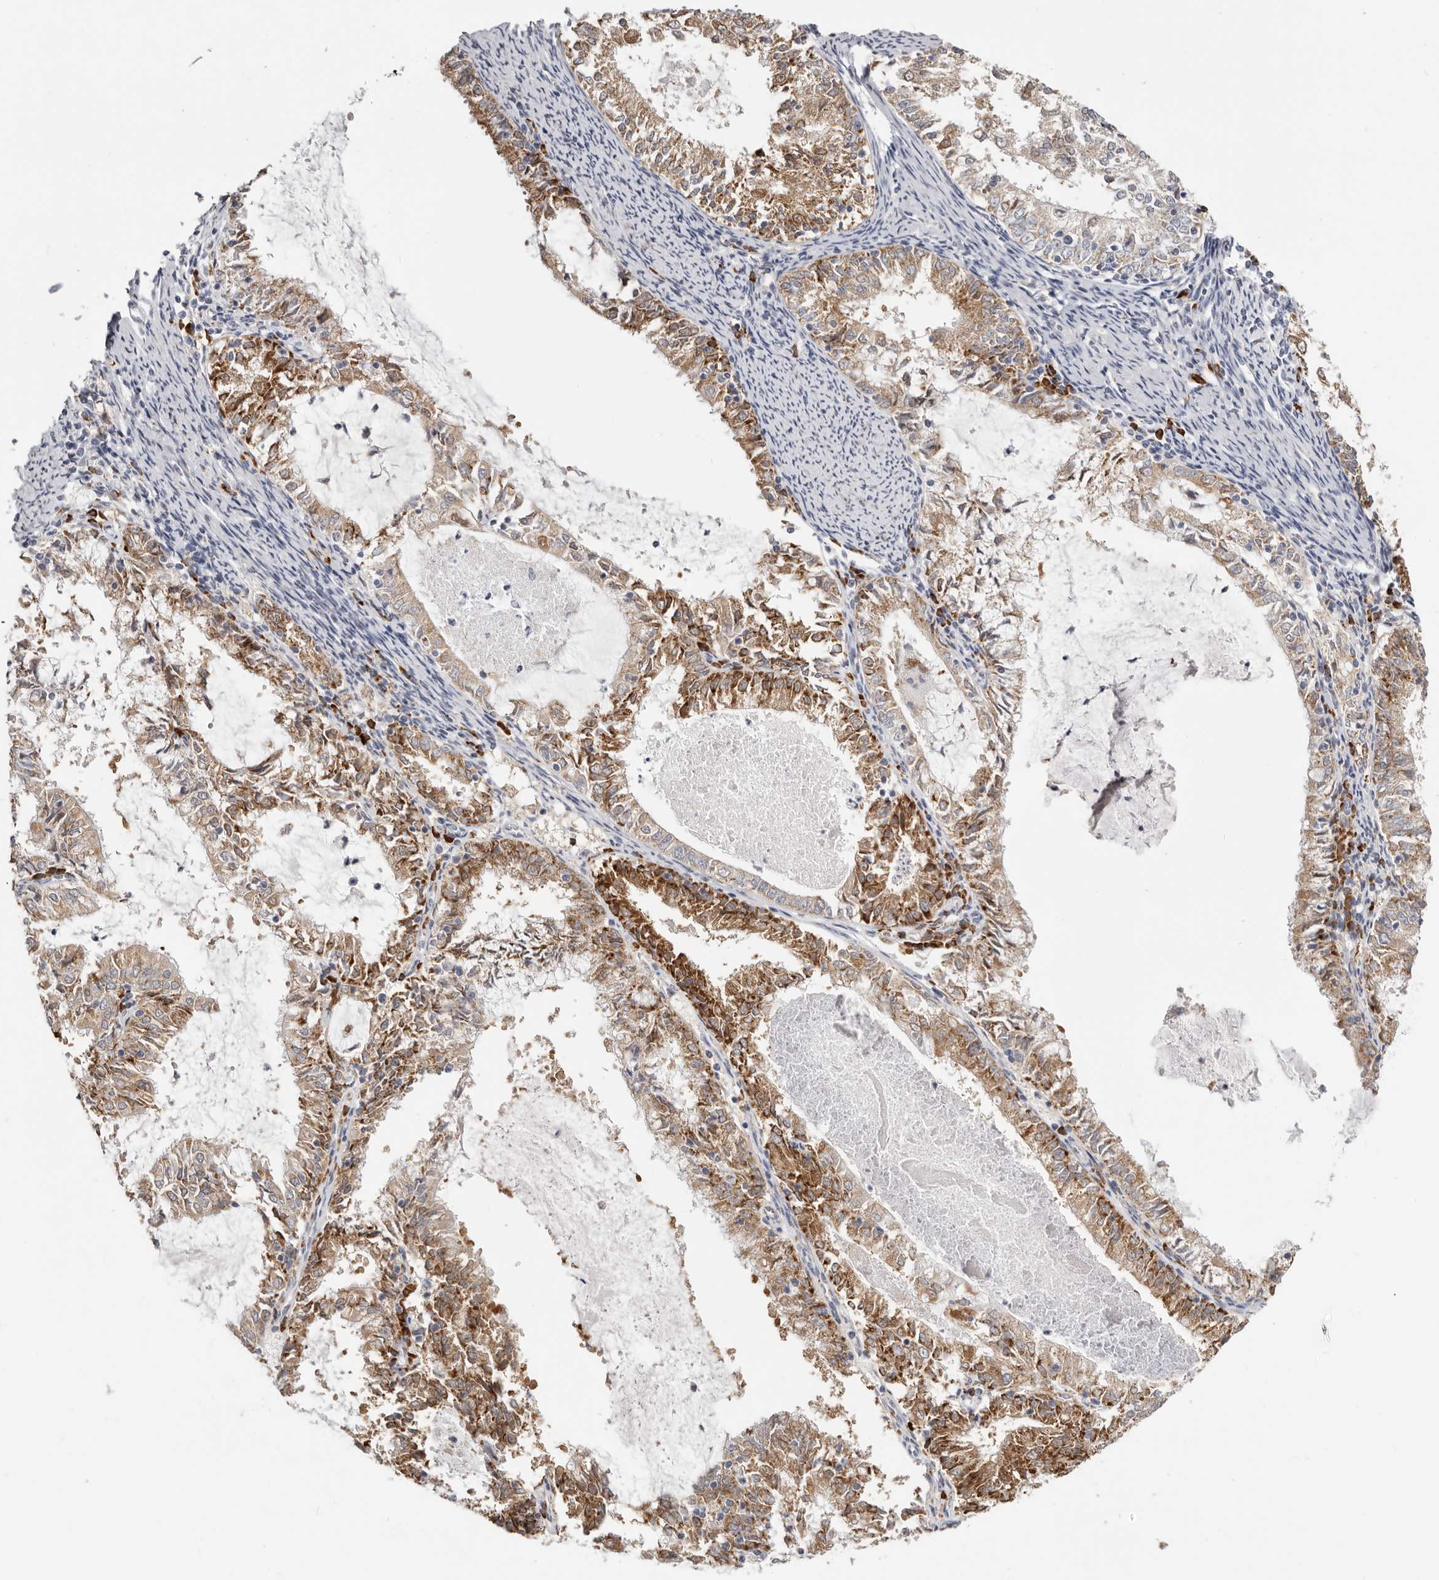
{"staining": {"intensity": "moderate", "quantity": "25%-75%", "location": "cytoplasmic/membranous"}, "tissue": "endometrial cancer", "cell_type": "Tumor cells", "image_type": "cancer", "snomed": [{"axis": "morphology", "description": "Adenocarcinoma, NOS"}, {"axis": "topography", "description": "Endometrium"}], "caption": "Immunohistochemical staining of endometrial cancer (adenocarcinoma) displays moderate cytoplasmic/membranous protein expression in about 25%-75% of tumor cells.", "gene": "IL32", "patient": {"sex": "female", "age": 57}}